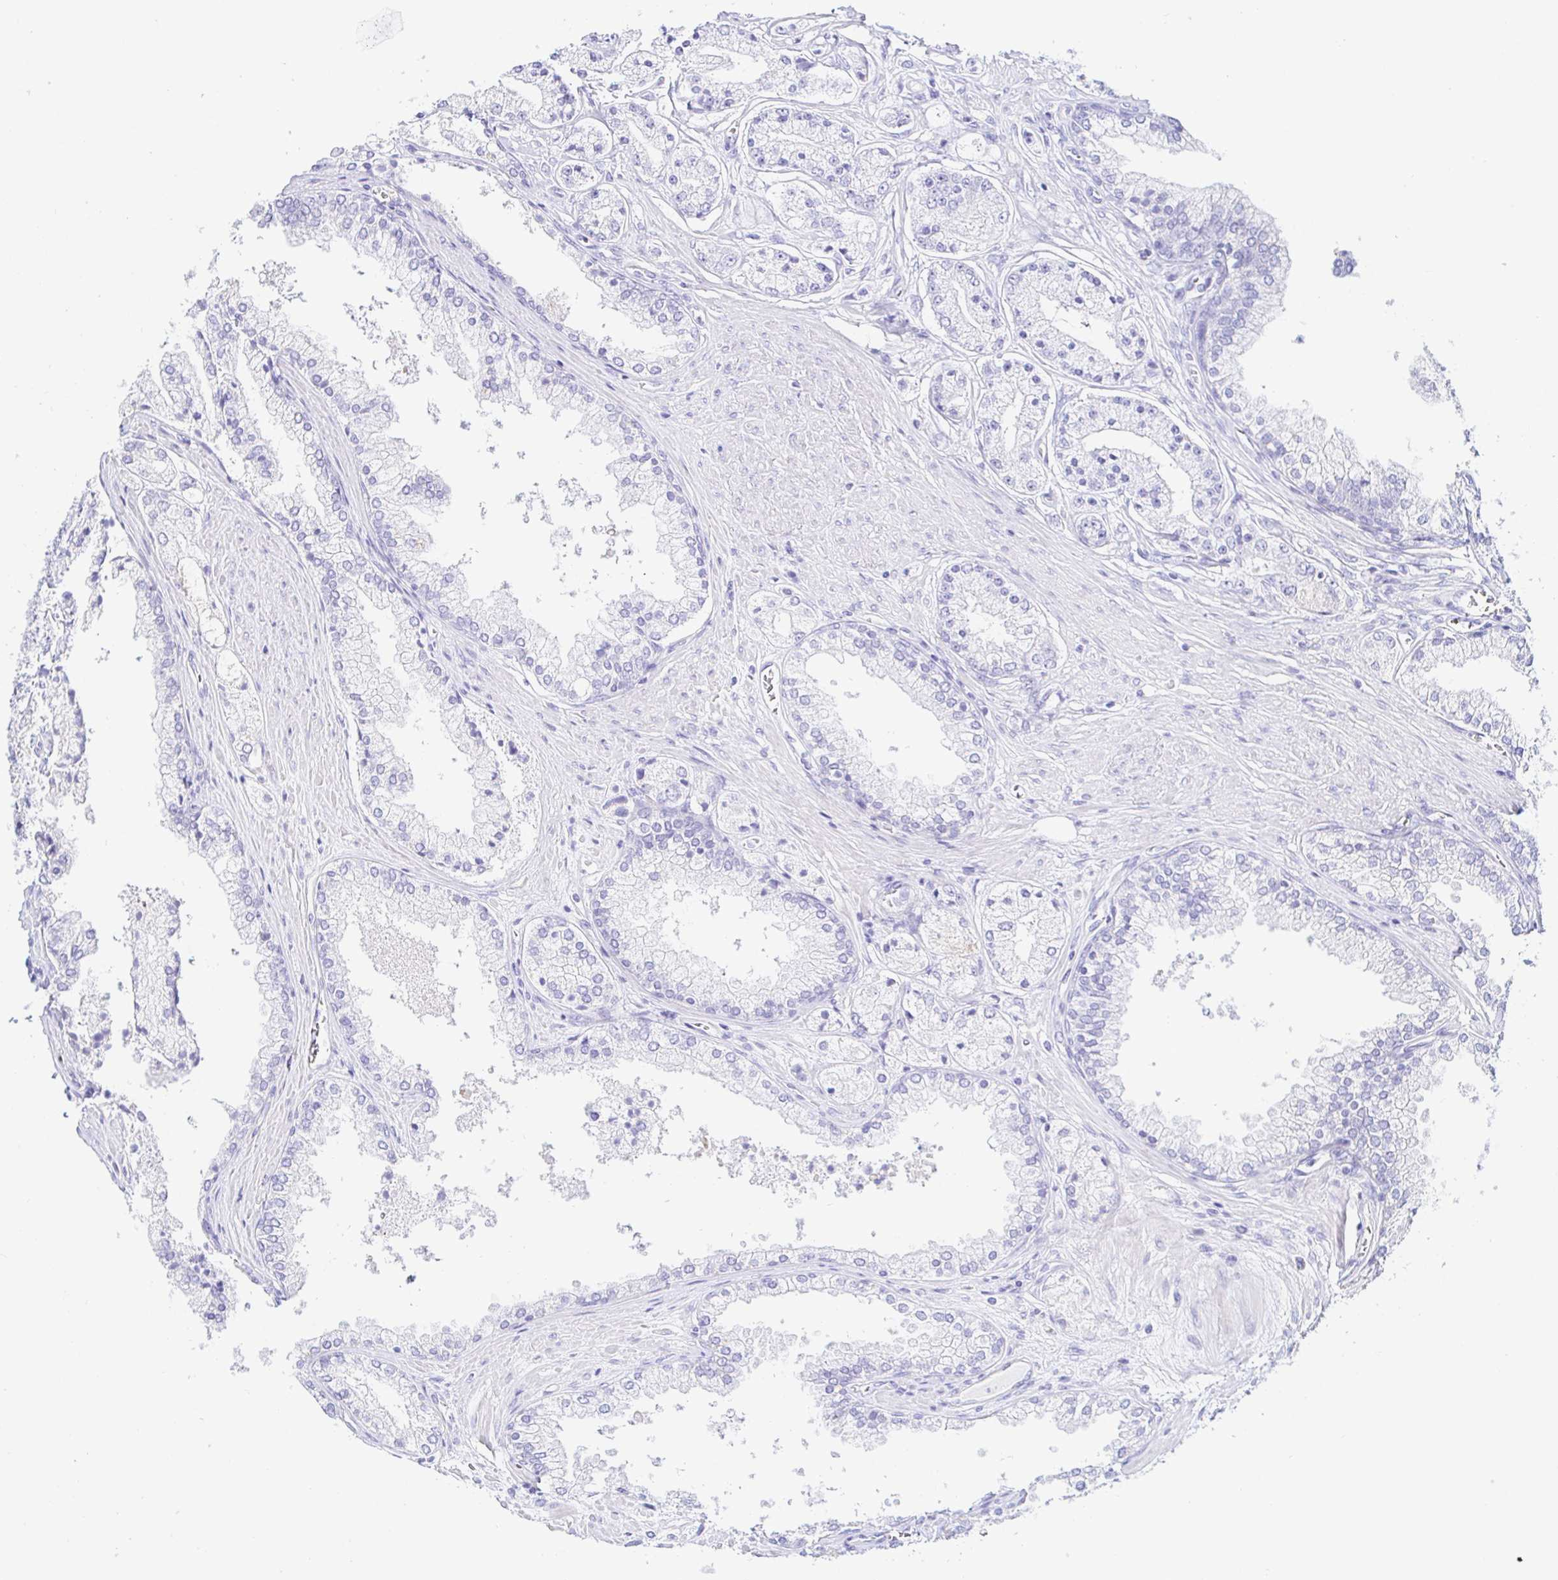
{"staining": {"intensity": "negative", "quantity": "none", "location": "none"}, "tissue": "prostate cancer", "cell_type": "Tumor cells", "image_type": "cancer", "snomed": [{"axis": "morphology", "description": "Adenocarcinoma, High grade"}, {"axis": "topography", "description": "Prostate"}], "caption": "The image exhibits no significant expression in tumor cells of prostate cancer.", "gene": "PINLYP", "patient": {"sex": "male", "age": 66}}